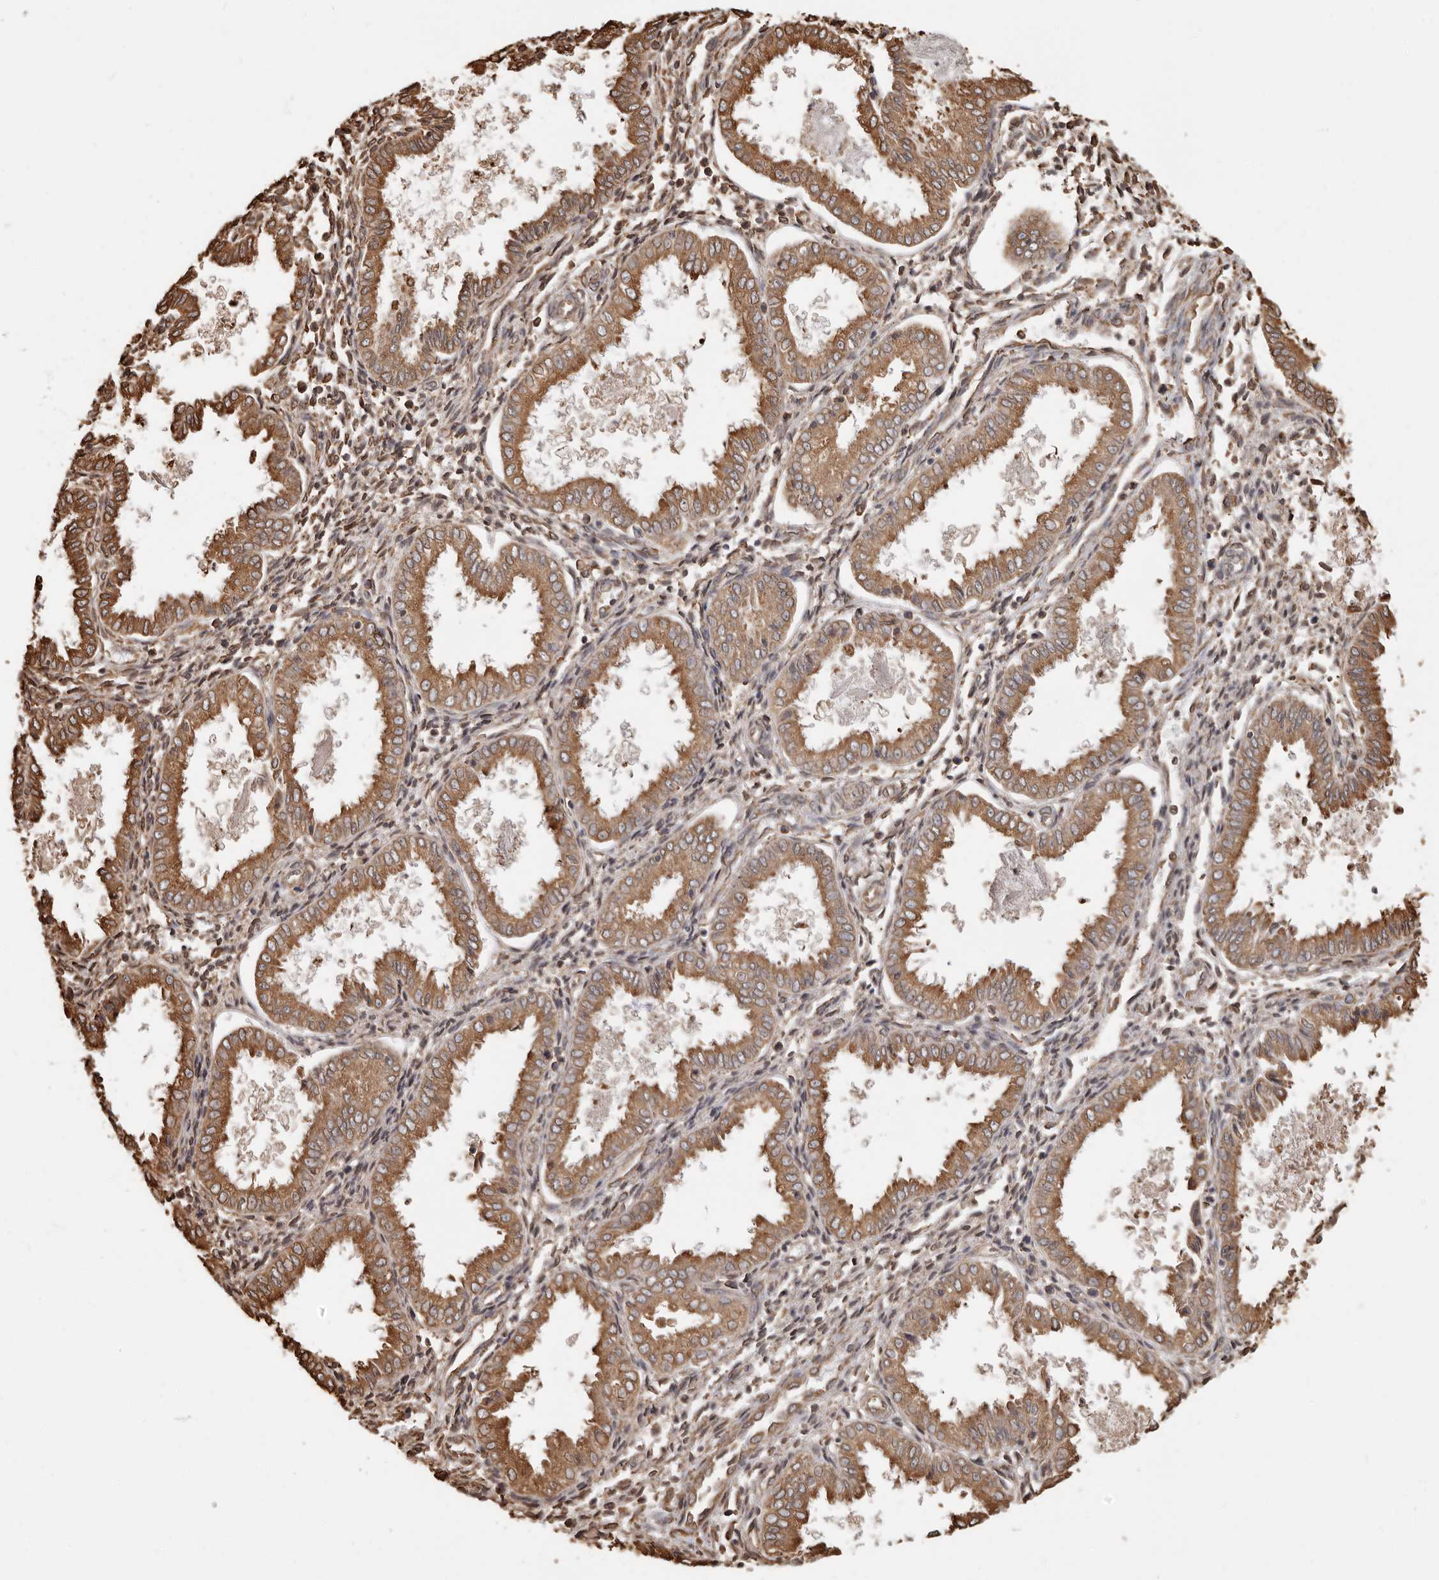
{"staining": {"intensity": "moderate", "quantity": "25%-75%", "location": "cytoplasmic/membranous"}, "tissue": "endometrium", "cell_type": "Cells in endometrial stroma", "image_type": "normal", "snomed": [{"axis": "morphology", "description": "Normal tissue, NOS"}, {"axis": "topography", "description": "Endometrium"}], "caption": "Immunohistochemical staining of normal endometrium exhibits medium levels of moderate cytoplasmic/membranous expression in about 25%-75% of cells in endometrial stroma. (DAB (3,3'-diaminobenzidine) IHC with brightfield microscopy, high magnification).", "gene": "ARHGEF10L", "patient": {"sex": "female", "age": 33}}